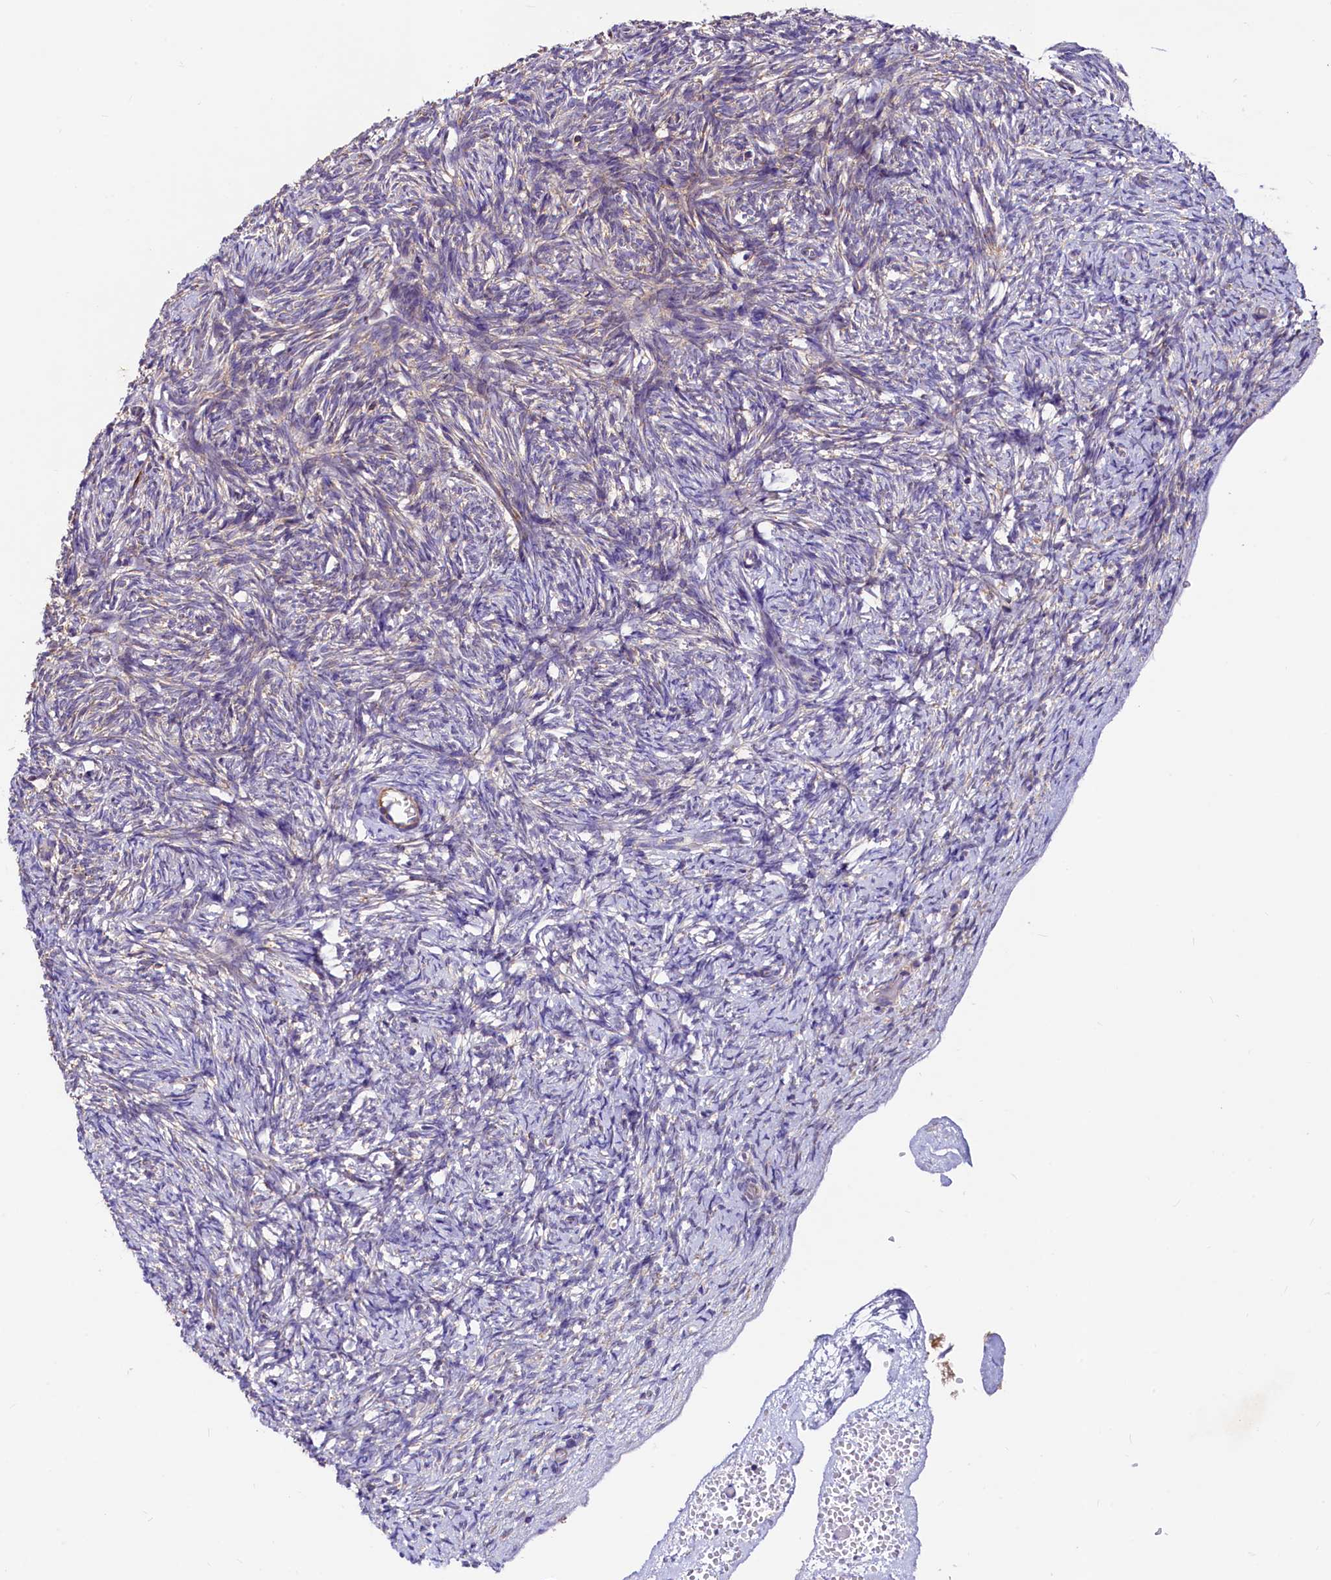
{"staining": {"intensity": "weak", "quantity": "<25%", "location": "cytoplasmic/membranous"}, "tissue": "ovary", "cell_type": "Ovarian stroma cells", "image_type": "normal", "snomed": [{"axis": "morphology", "description": "Normal tissue, NOS"}, {"axis": "topography", "description": "Ovary"}], "caption": "Ovary was stained to show a protein in brown. There is no significant staining in ovarian stroma cells. (DAB immunohistochemistry with hematoxylin counter stain).", "gene": "CIAO3", "patient": {"sex": "female", "age": 34}}